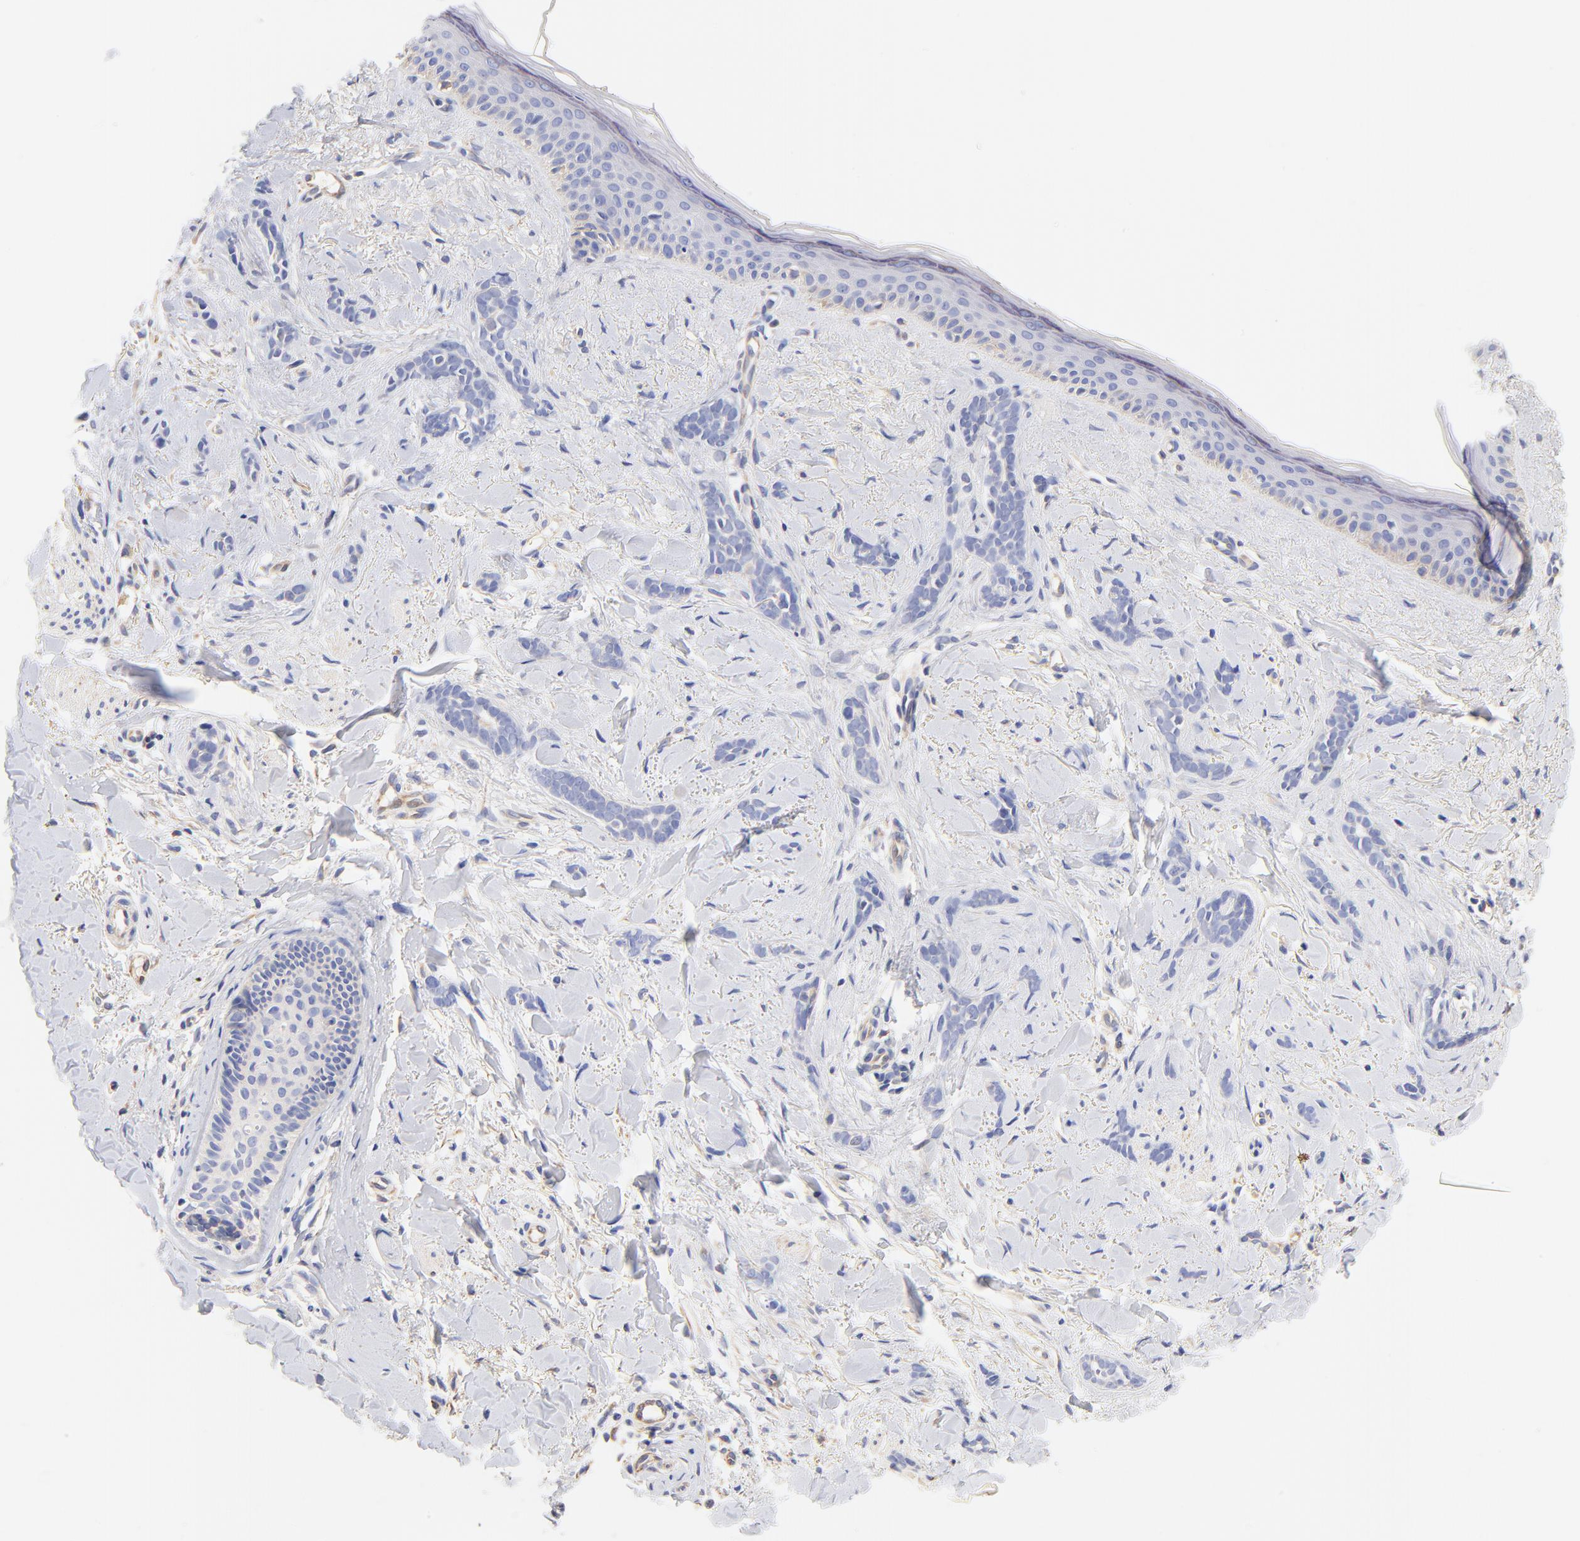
{"staining": {"intensity": "negative", "quantity": "none", "location": "none"}, "tissue": "skin cancer", "cell_type": "Tumor cells", "image_type": "cancer", "snomed": [{"axis": "morphology", "description": "Basal cell carcinoma"}, {"axis": "topography", "description": "Skin"}], "caption": "An image of skin basal cell carcinoma stained for a protein reveals no brown staining in tumor cells.", "gene": "HS3ST1", "patient": {"sex": "female", "age": 37}}